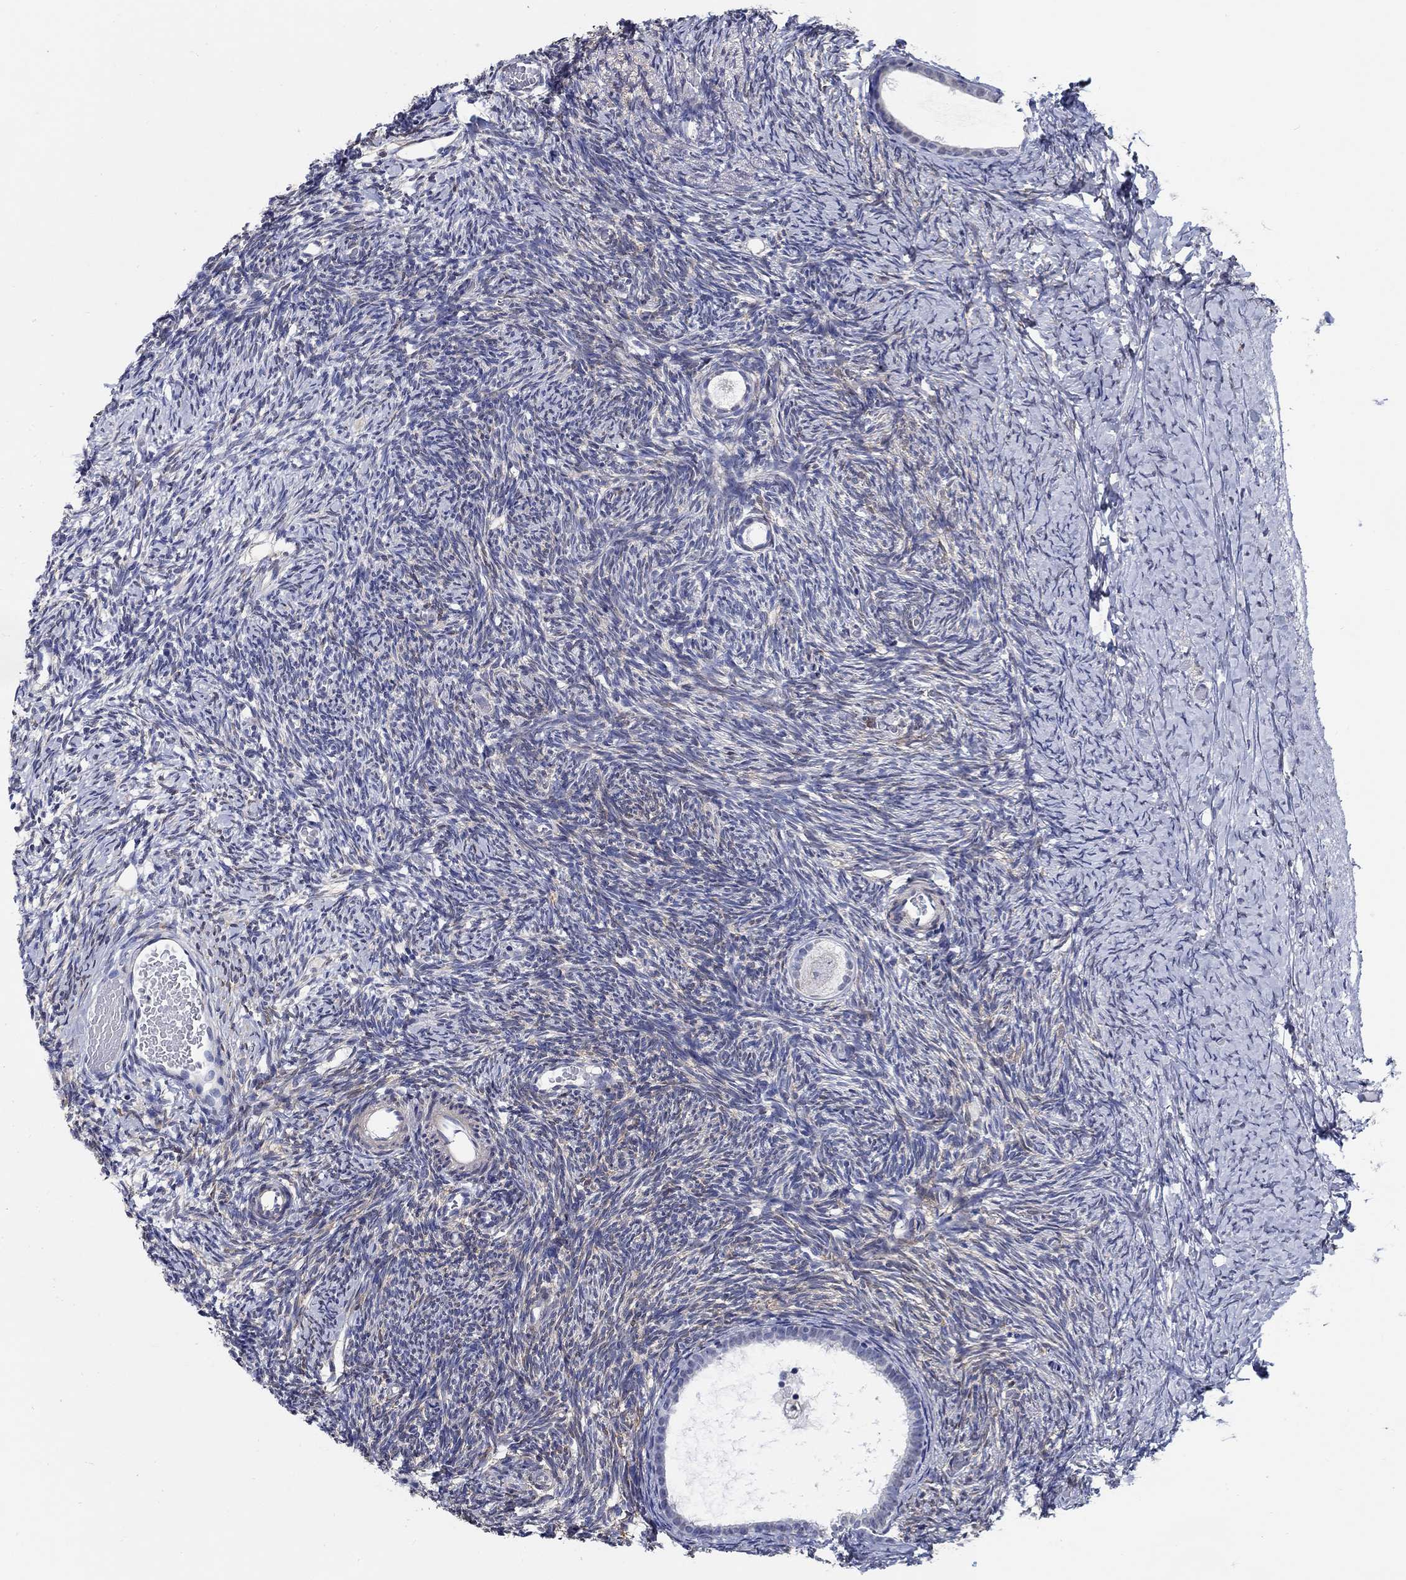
{"staining": {"intensity": "negative", "quantity": "none", "location": "none"}, "tissue": "ovary", "cell_type": "Follicle cells", "image_type": "normal", "snomed": [{"axis": "morphology", "description": "Normal tissue, NOS"}, {"axis": "topography", "description": "Ovary"}], "caption": "IHC micrograph of normal ovary: ovary stained with DAB (3,3'-diaminobenzidine) exhibits no significant protein staining in follicle cells.", "gene": "PDE1B", "patient": {"sex": "female", "age": 39}}